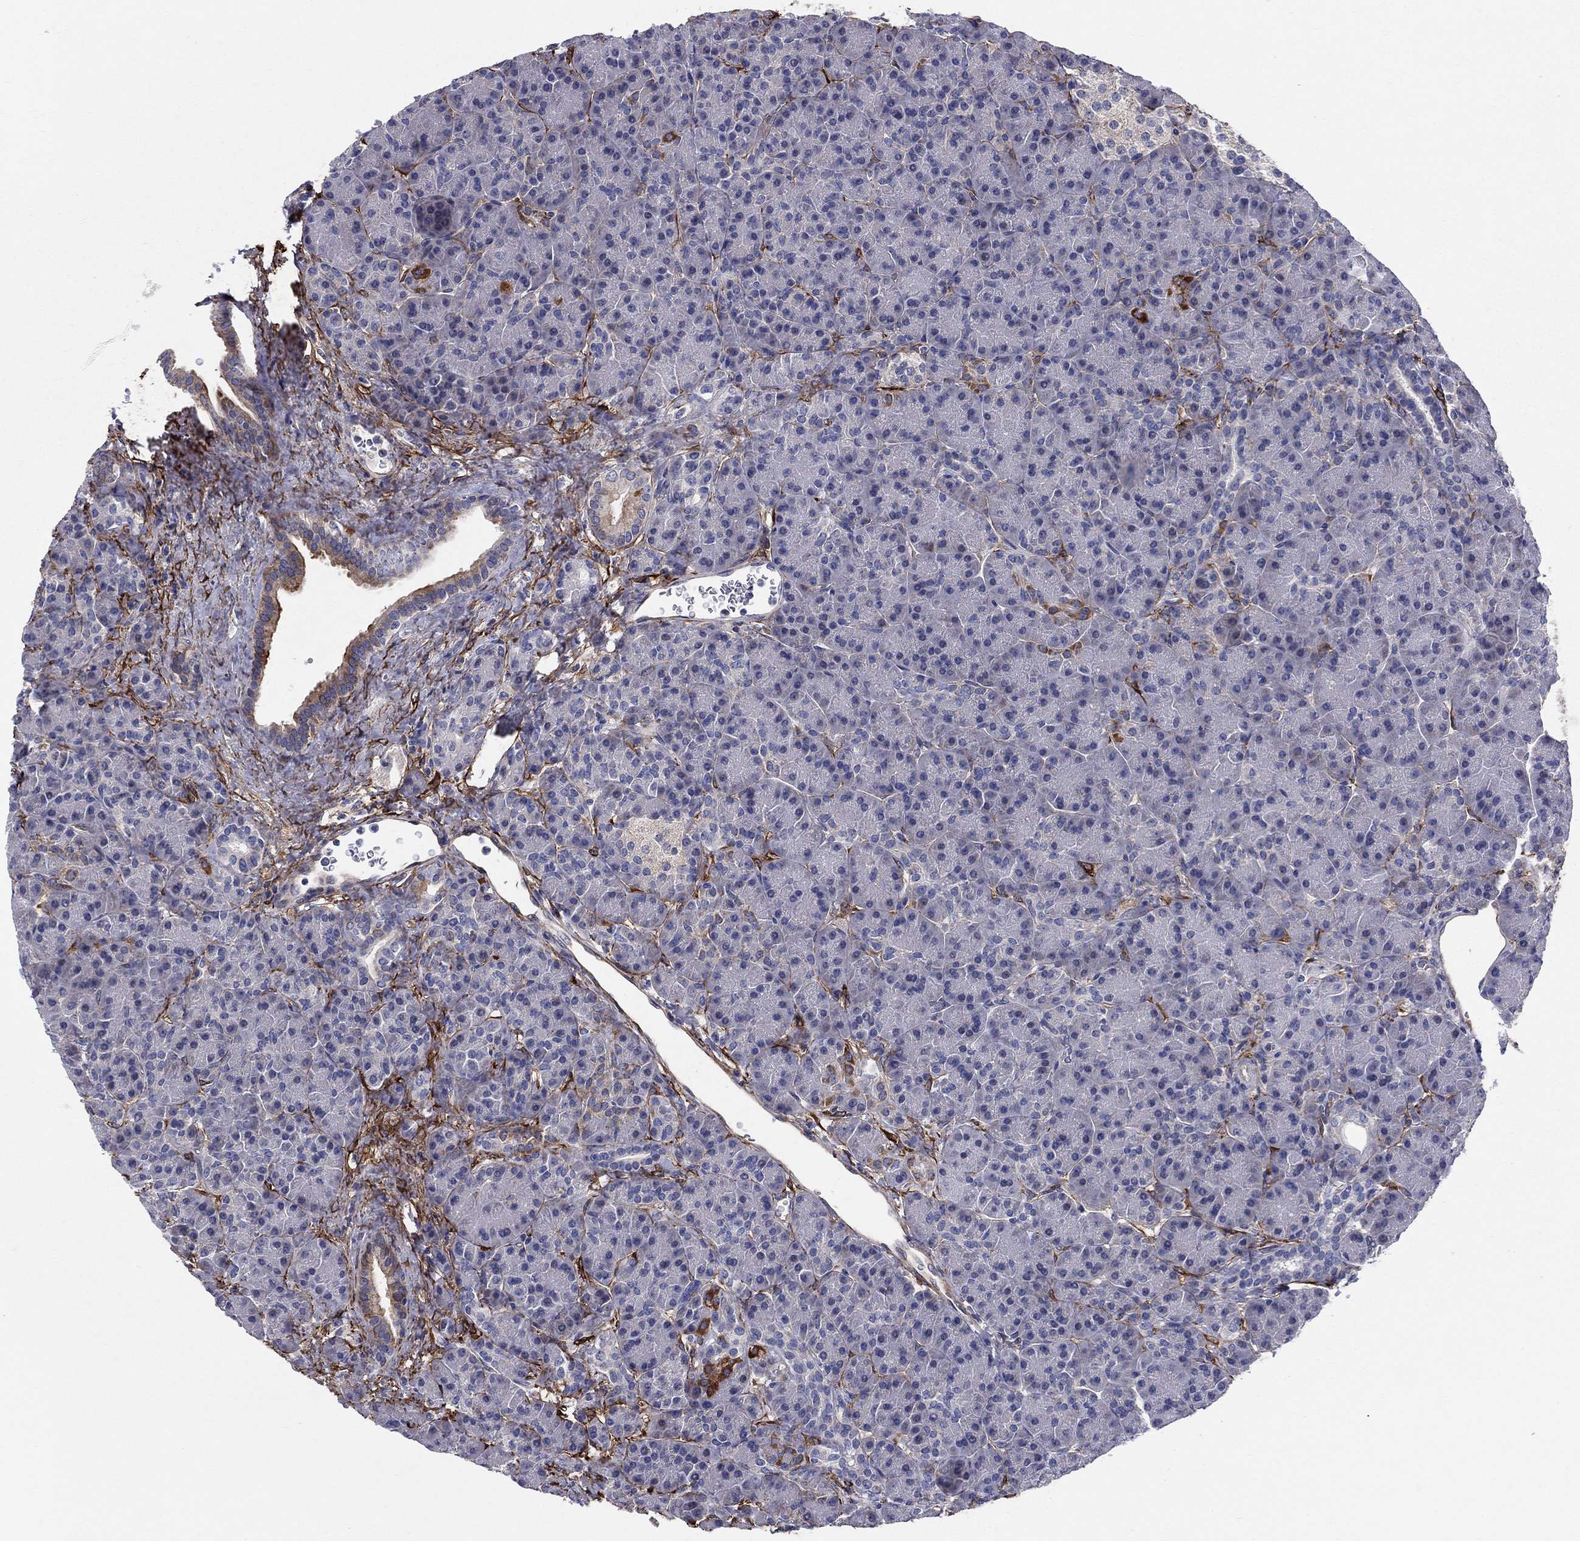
{"staining": {"intensity": "strong", "quantity": "<25%", "location": "cytoplasmic/membranous"}, "tissue": "pancreas", "cell_type": "Exocrine glandular cells", "image_type": "normal", "snomed": [{"axis": "morphology", "description": "Normal tissue, NOS"}, {"axis": "topography", "description": "Pancreas"}], "caption": "Immunohistochemistry (IHC) micrograph of benign pancreas: pancreas stained using immunohistochemistry (IHC) demonstrates medium levels of strong protein expression localized specifically in the cytoplasmic/membranous of exocrine glandular cells, appearing as a cytoplasmic/membranous brown color.", "gene": "EMP2", "patient": {"sex": "female", "age": 63}}